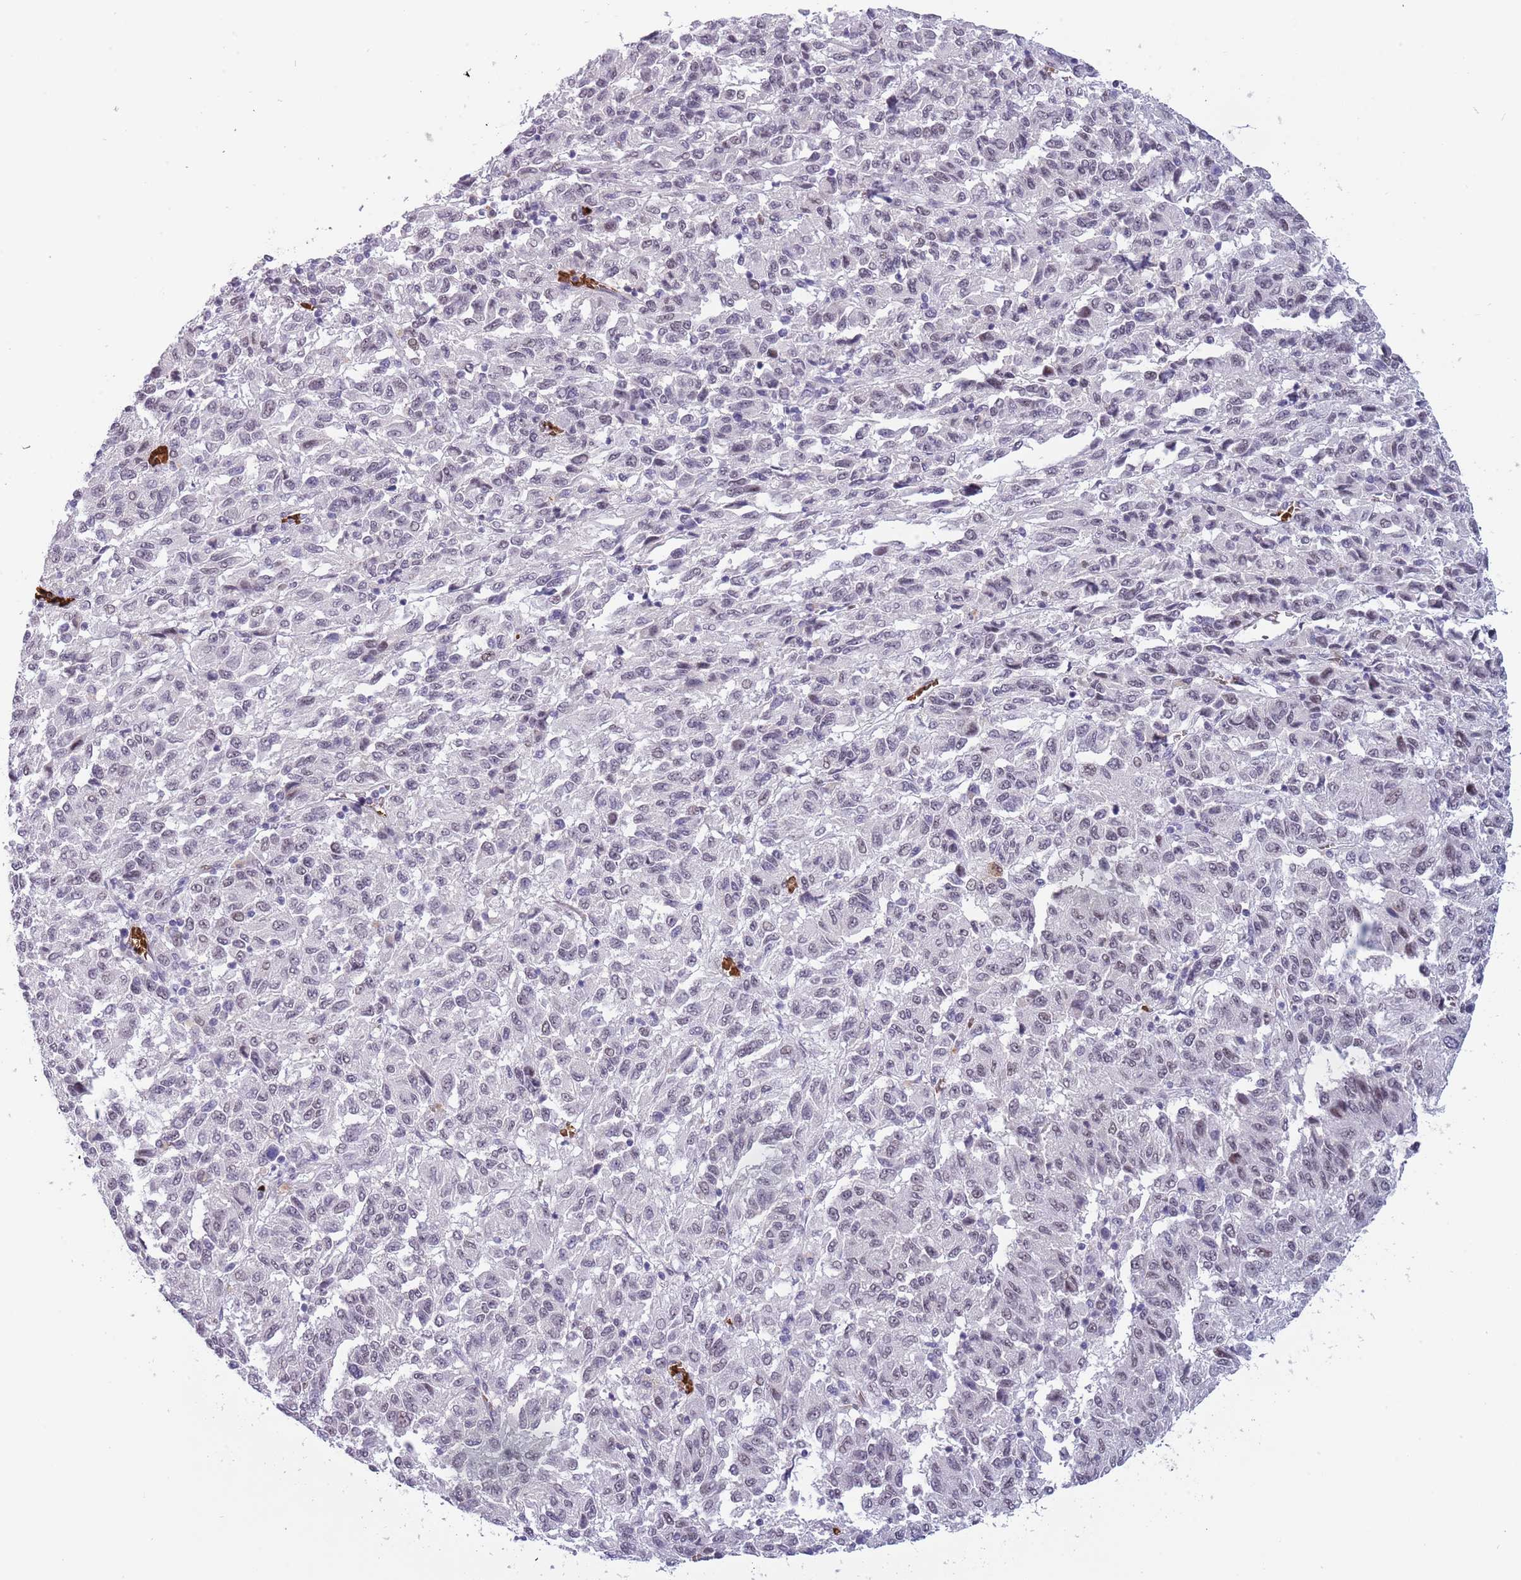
{"staining": {"intensity": "weak", "quantity": "25%-75%", "location": "nuclear"}, "tissue": "melanoma", "cell_type": "Tumor cells", "image_type": "cancer", "snomed": [{"axis": "morphology", "description": "Malignant melanoma, Metastatic site"}, {"axis": "topography", "description": "Lung"}], "caption": "Immunohistochemical staining of human malignant melanoma (metastatic site) reveals weak nuclear protein positivity in about 25%-75% of tumor cells.", "gene": "LYPD6B", "patient": {"sex": "male", "age": 64}}